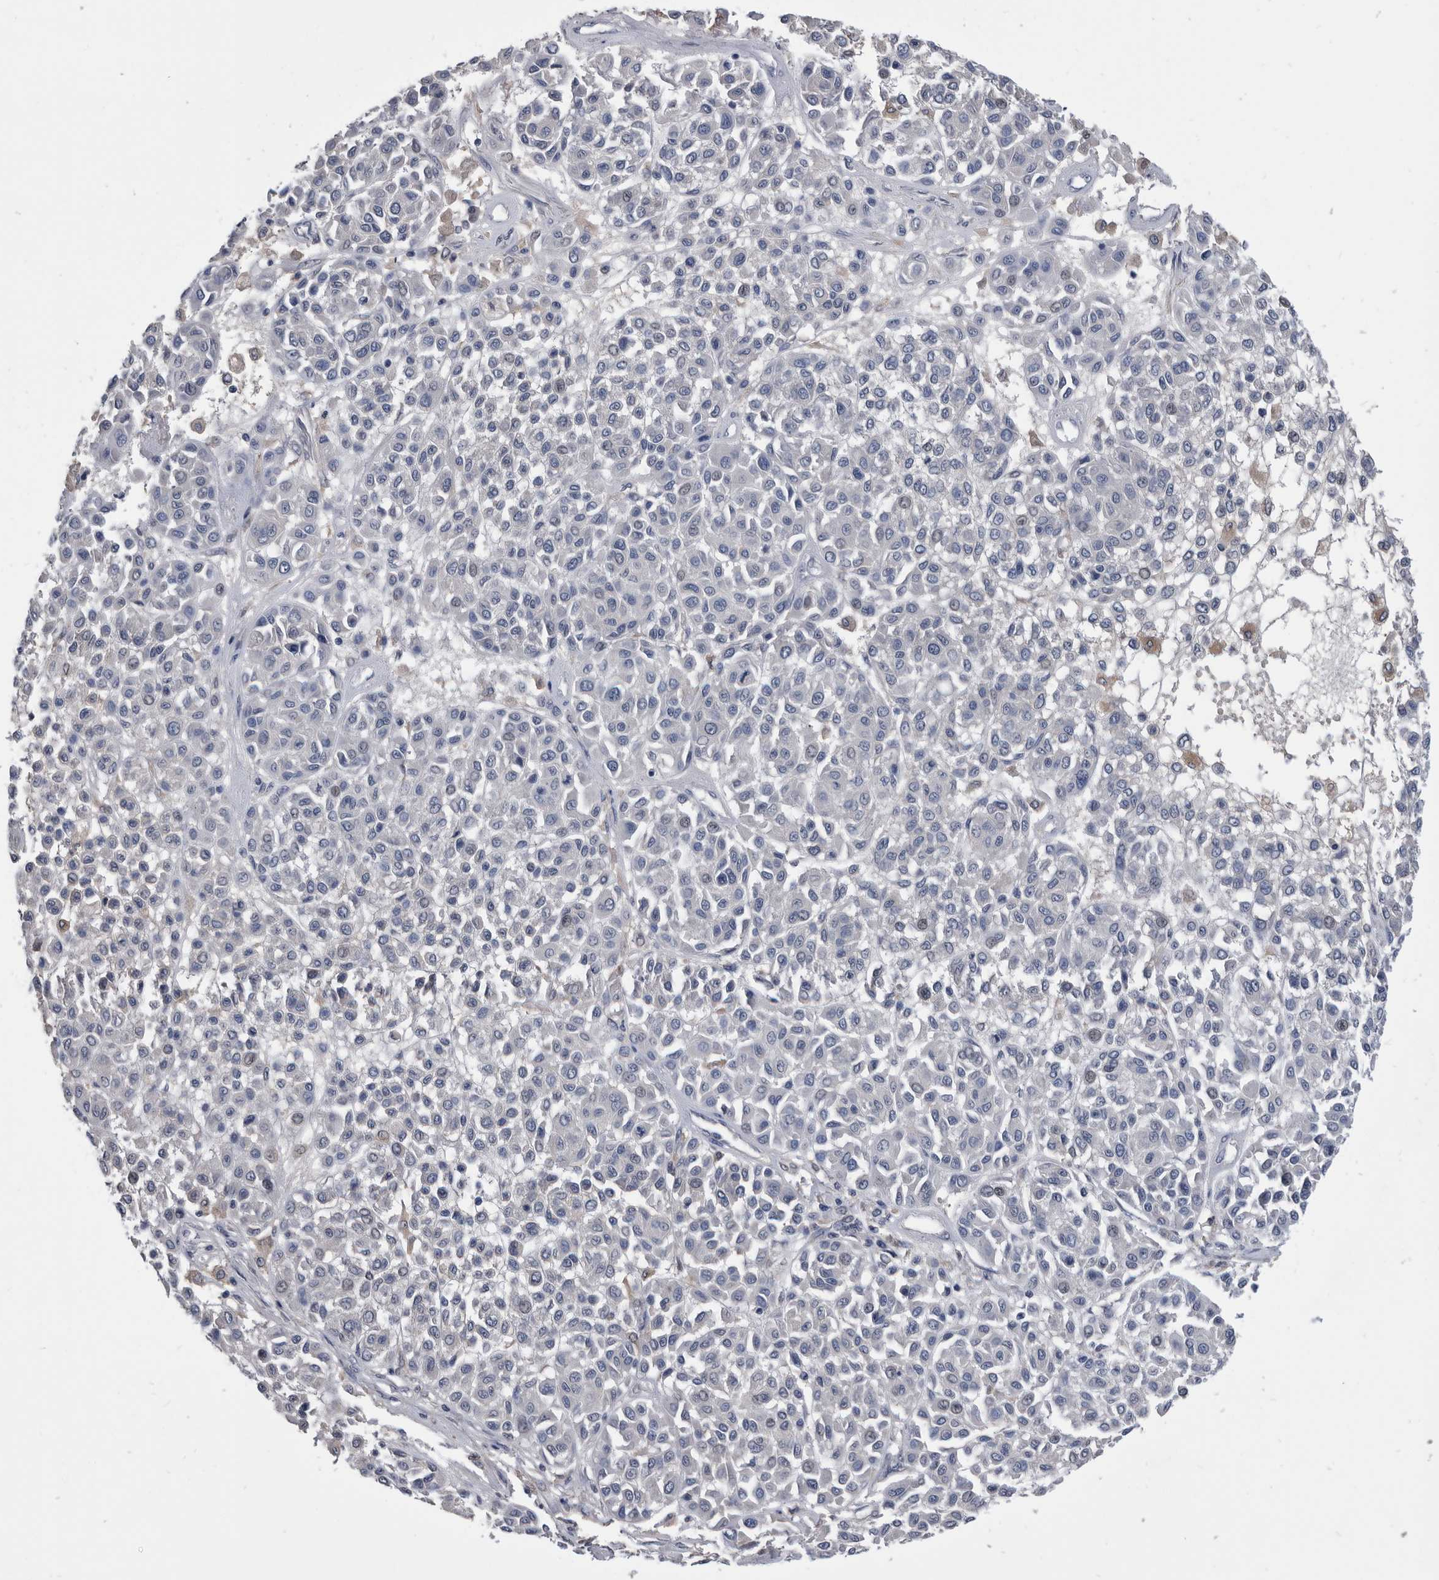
{"staining": {"intensity": "negative", "quantity": "none", "location": "none"}, "tissue": "melanoma", "cell_type": "Tumor cells", "image_type": "cancer", "snomed": [{"axis": "morphology", "description": "Malignant melanoma, Metastatic site"}, {"axis": "topography", "description": "Soft tissue"}], "caption": "Malignant melanoma (metastatic site) was stained to show a protein in brown. There is no significant expression in tumor cells.", "gene": "PDXK", "patient": {"sex": "male", "age": 41}}